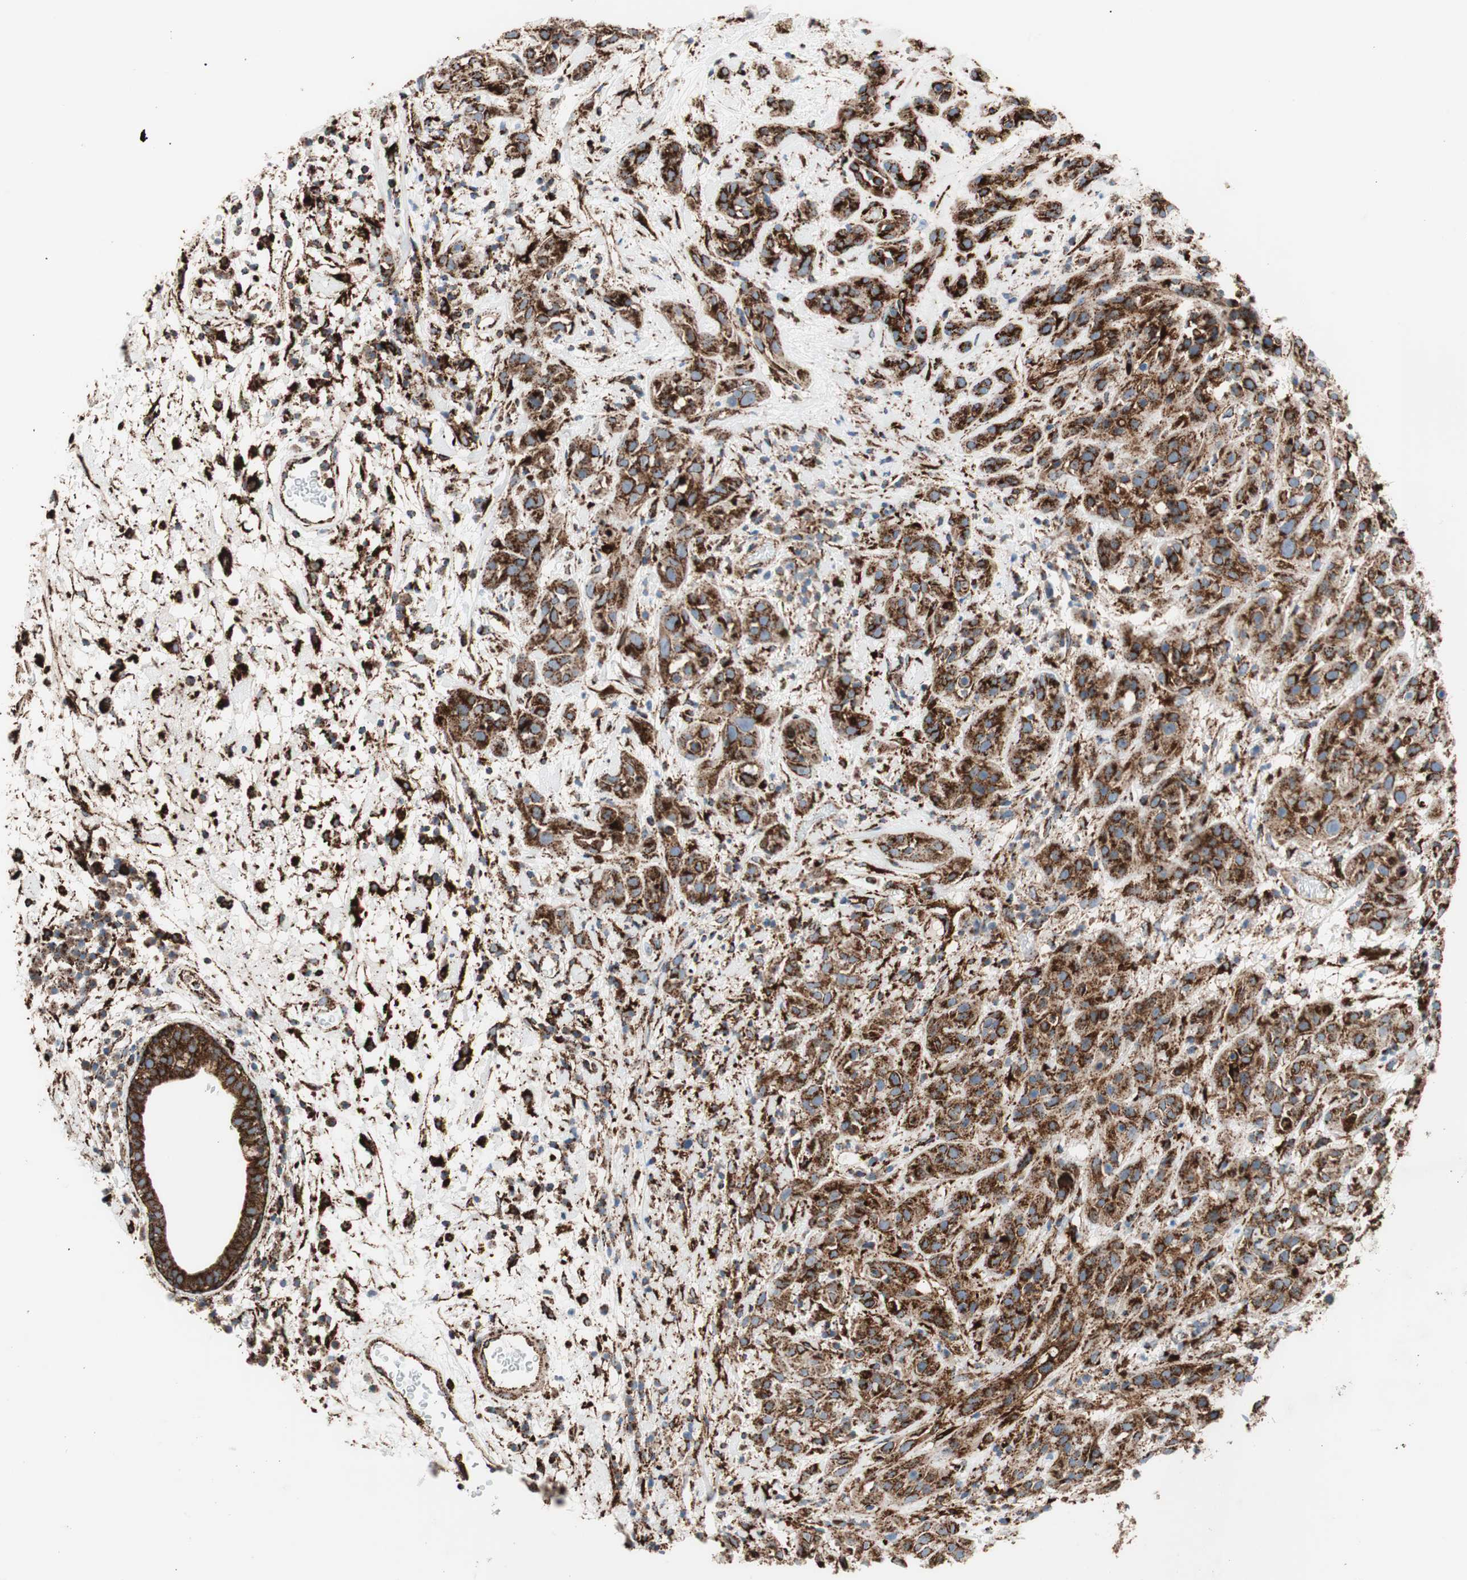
{"staining": {"intensity": "strong", "quantity": ">75%", "location": "cytoplasmic/membranous"}, "tissue": "head and neck cancer", "cell_type": "Tumor cells", "image_type": "cancer", "snomed": [{"axis": "morphology", "description": "Squamous cell carcinoma, NOS"}, {"axis": "topography", "description": "Head-Neck"}], "caption": "This is a photomicrograph of immunohistochemistry (IHC) staining of head and neck squamous cell carcinoma, which shows strong expression in the cytoplasmic/membranous of tumor cells.", "gene": "LAMP1", "patient": {"sex": "male", "age": 62}}